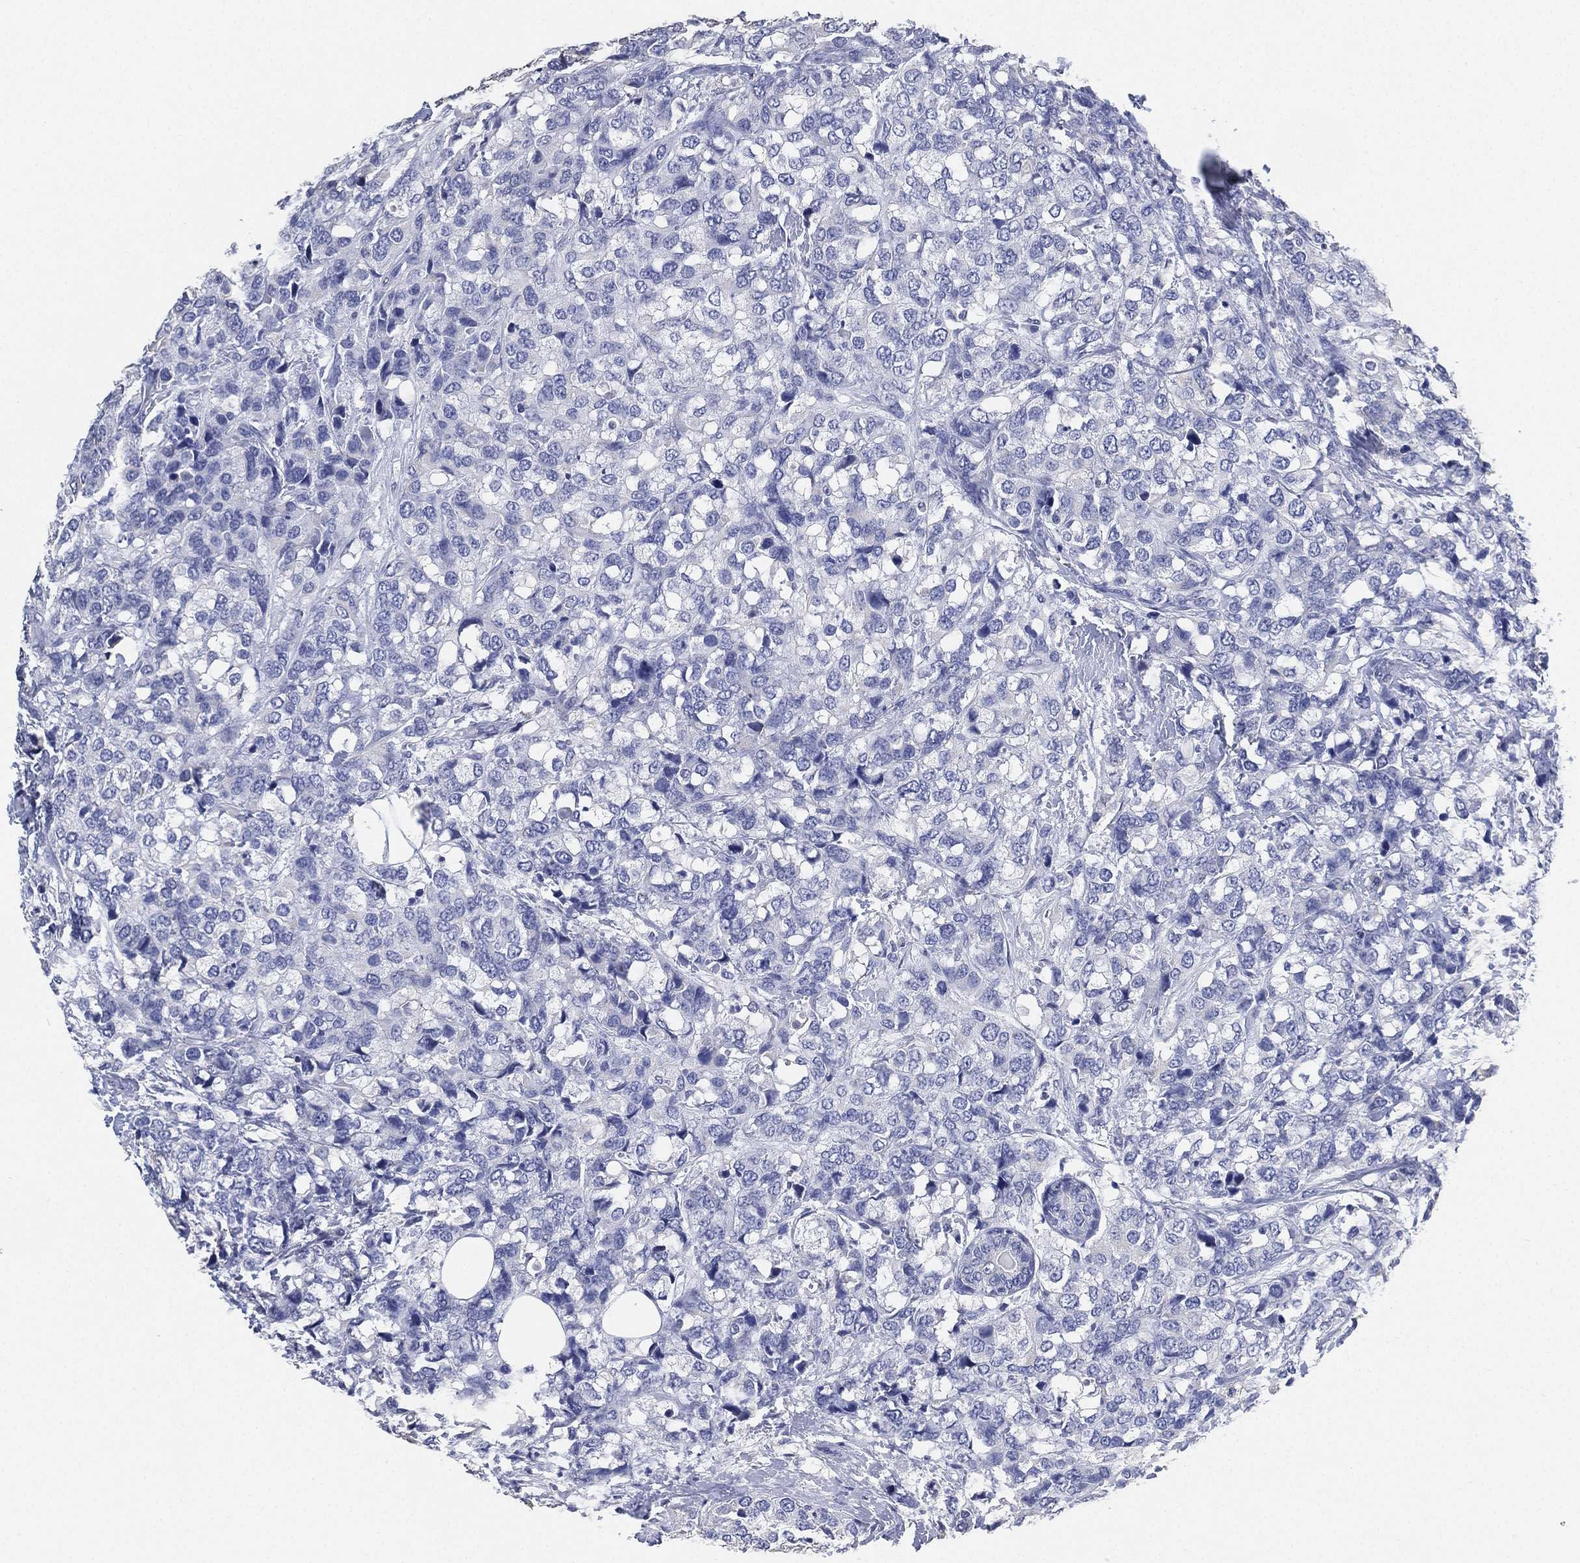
{"staining": {"intensity": "negative", "quantity": "none", "location": "none"}, "tissue": "breast cancer", "cell_type": "Tumor cells", "image_type": "cancer", "snomed": [{"axis": "morphology", "description": "Lobular carcinoma"}, {"axis": "topography", "description": "Breast"}], "caption": "A high-resolution histopathology image shows IHC staining of breast cancer, which exhibits no significant staining in tumor cells.", "gene": "IYD", "patient": {"sex": "female", "age": 59}}